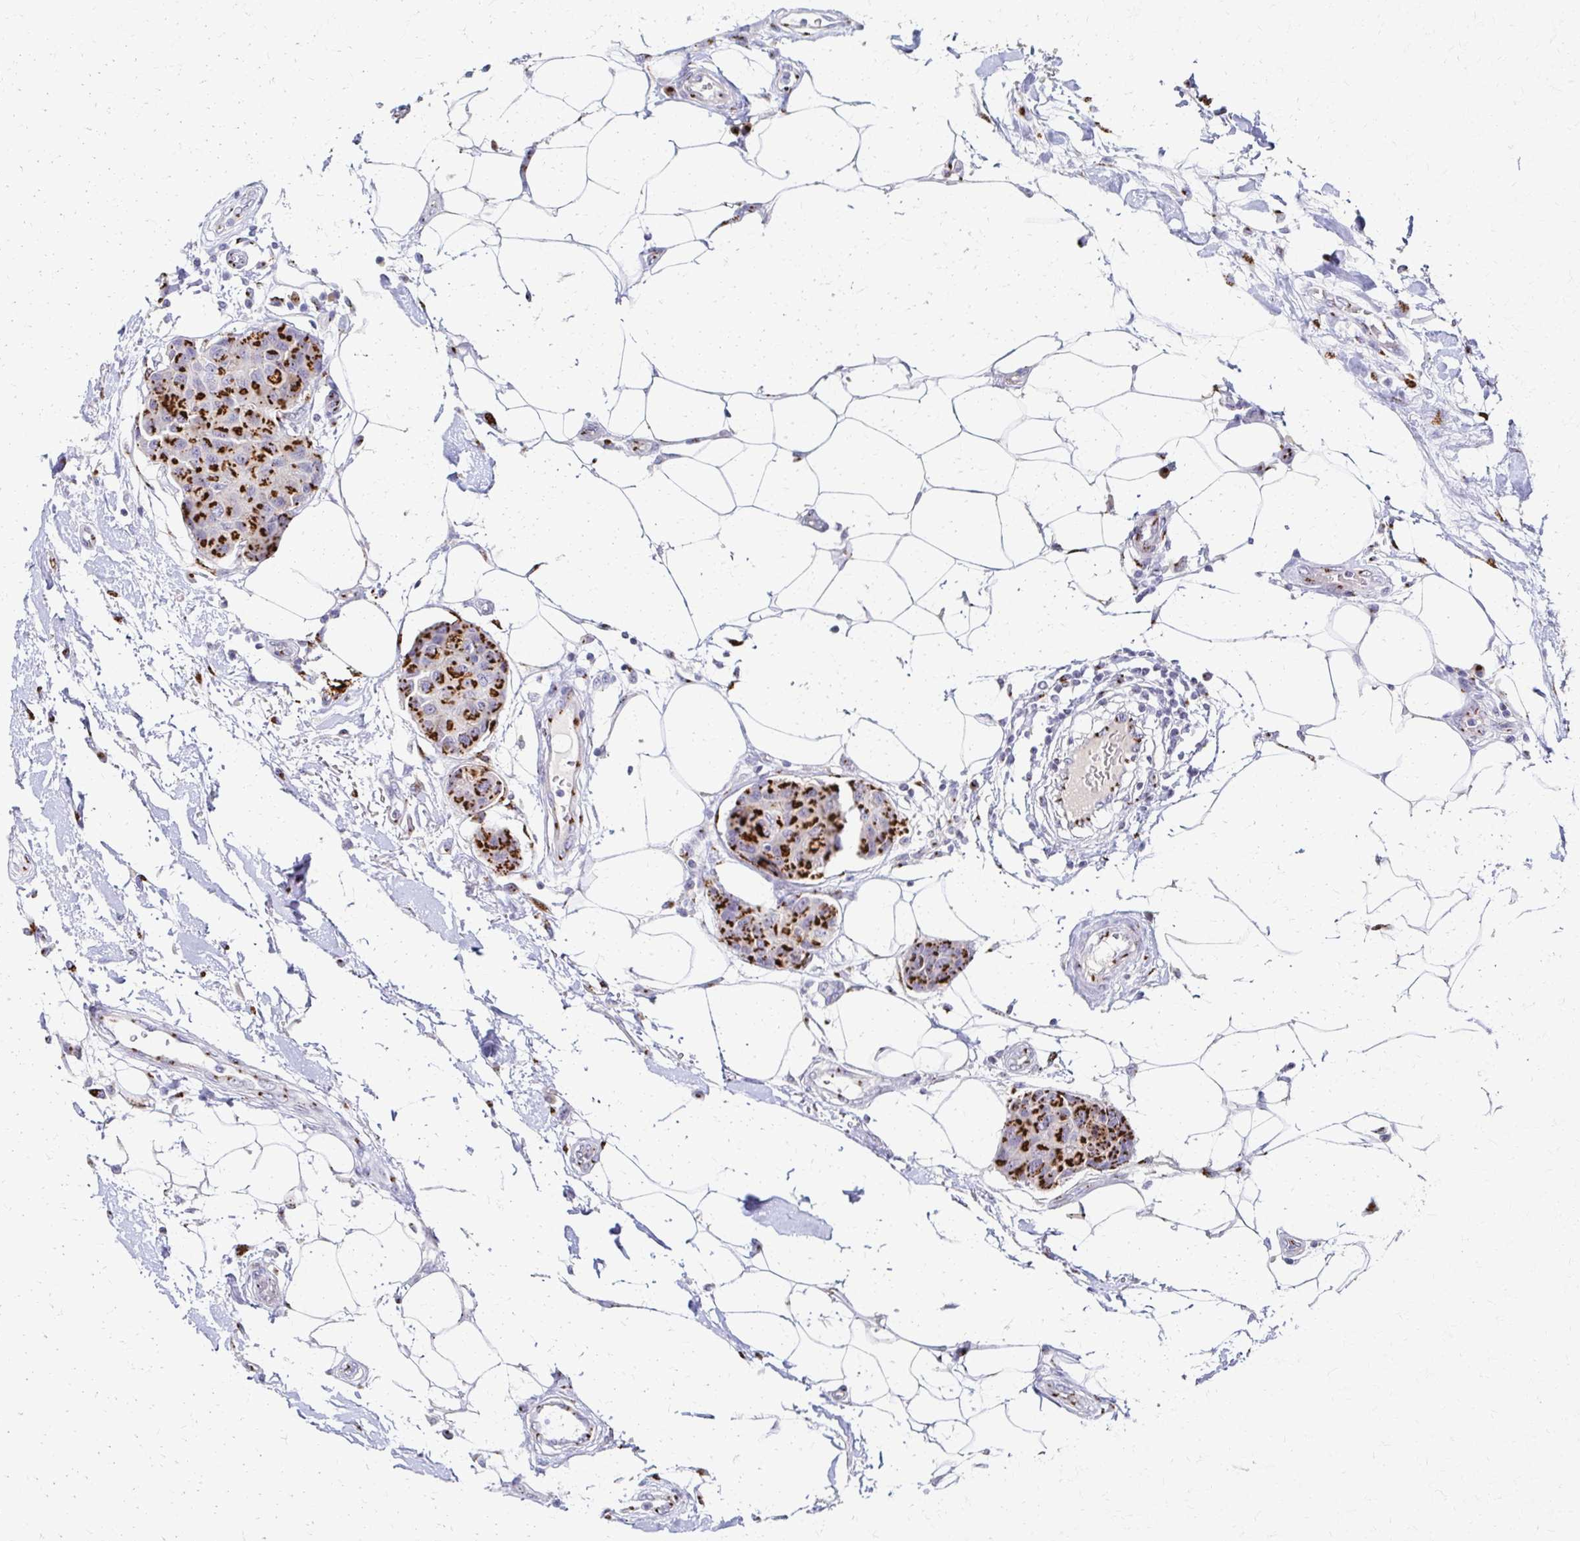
{"staining": {"intensity": "strong", "quantity": ">75%", "location": "cytoplasmic/membranous"}, "tissue": "breast cancer", "cell_type": "Tumor cells", "image_type": "cancer", "snomed": [{"axis": "morphology", "description": "Duct carcinoma"}, {"axis": "topography", "description": "Breast"}, {"axis": "topography", "description": "Lymph node"}], "caption": "Tumor cells demonstrate strong cytoplasmic/membranous staining in about >75% of cells in breast cancer. The staining was performed using DAB (3,3'-diaminobenzidine), with brown indicating positive protein expression. Nuclei are stained blue with hematoxylin.", "gene": "TM9SF1", "patient": {"sex": "female", "age": 80}}